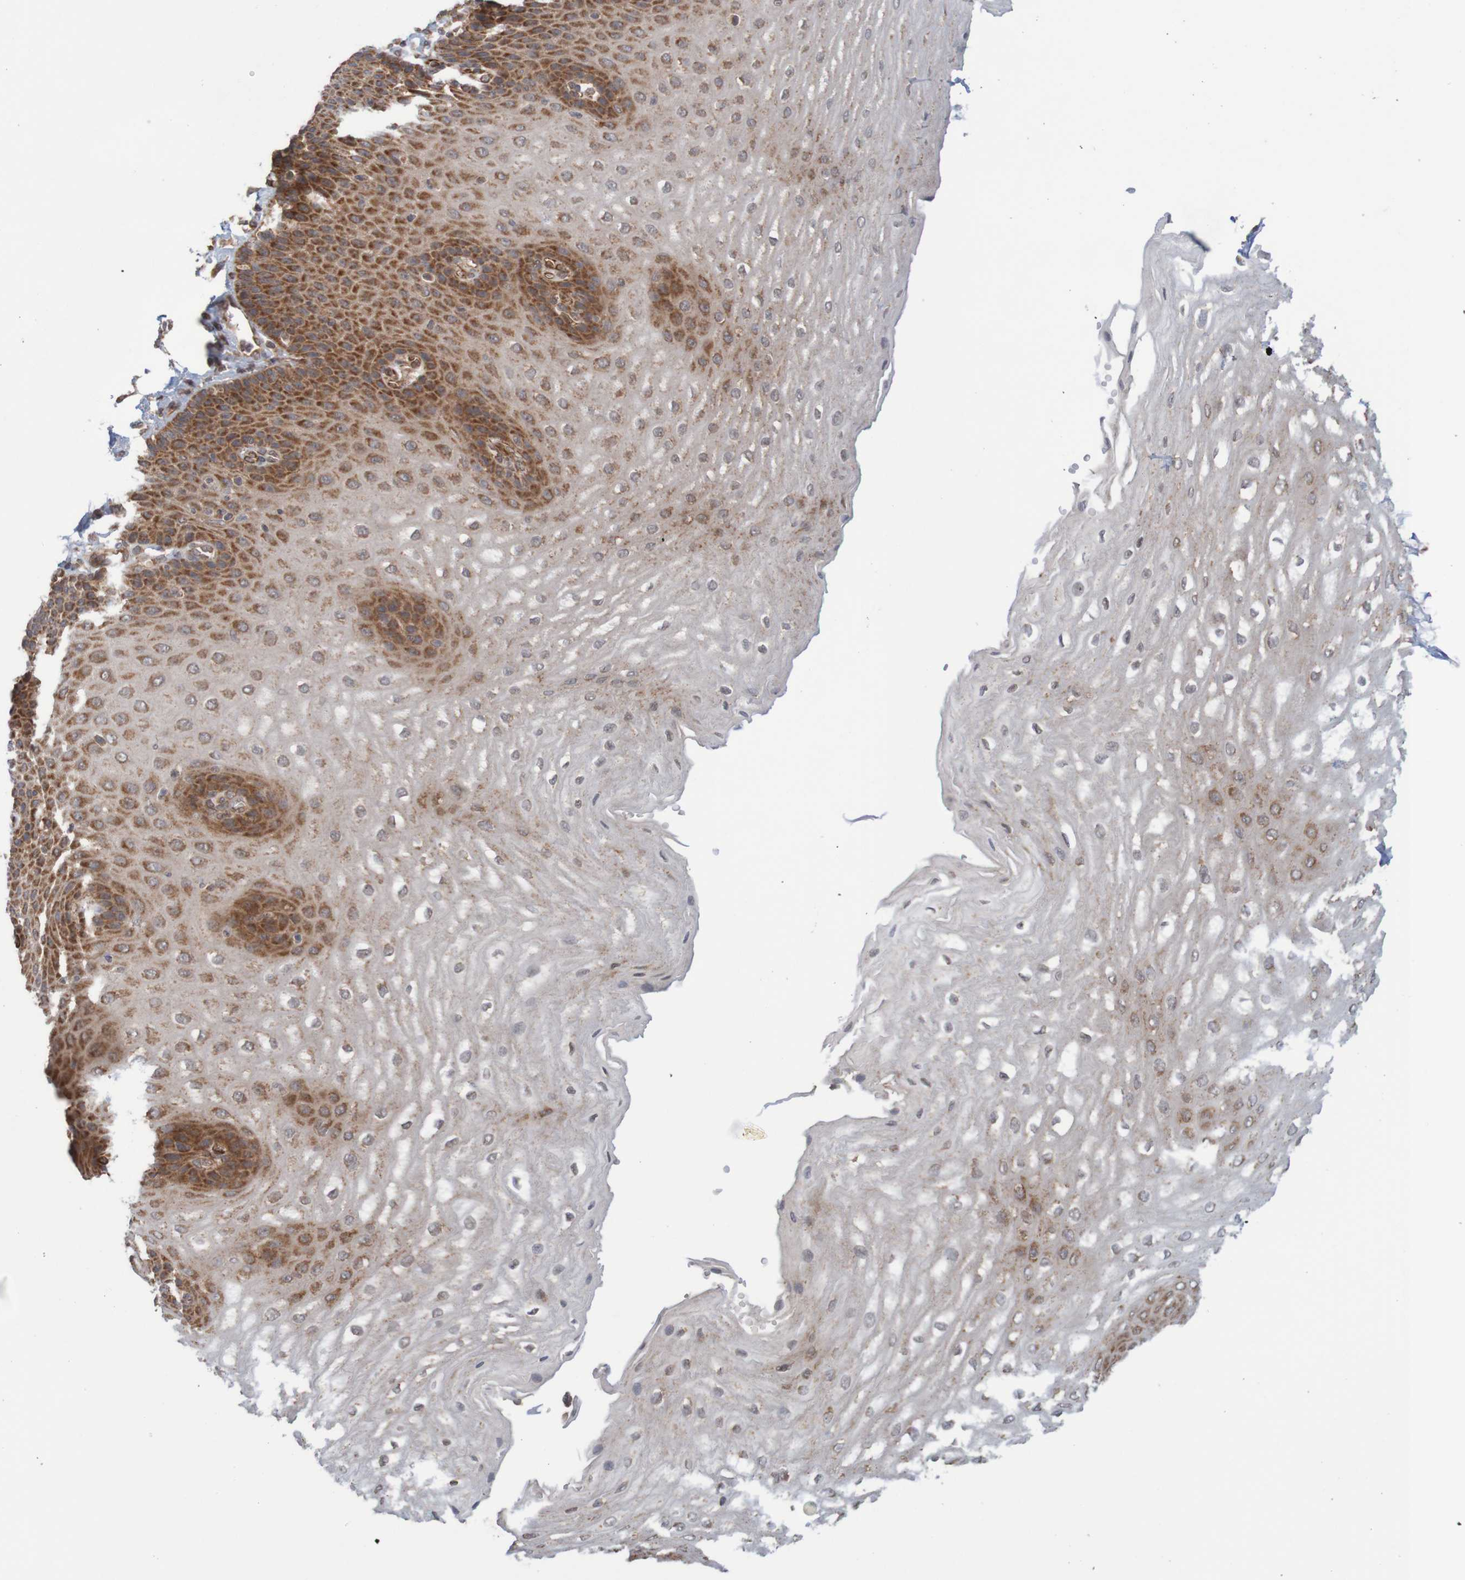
{"staining": {"intensity": "strong", "quantity": "25%-75%", "location": "cytoplasmic/membranous"}, "tissue": "esophagus", "cell_type": "Squamous epithelial cells", "image_type": "normal", "snomed": [{"axis": "morphology", "description": "Normal tissue, NOS"}, {"axis": "topography", "description": "Esophagus"}], "caption": "This image reveals benign esophagus stained with immunohistochemistry (IHC) to label a protein in brown. The cytoplasmic/membranous of squamous epithelial cells show strong positivity for the protein. Nuclei are counter-stained blue.", "gene": "MRPL52", "patient": {"sex": "male", "age": 54}}